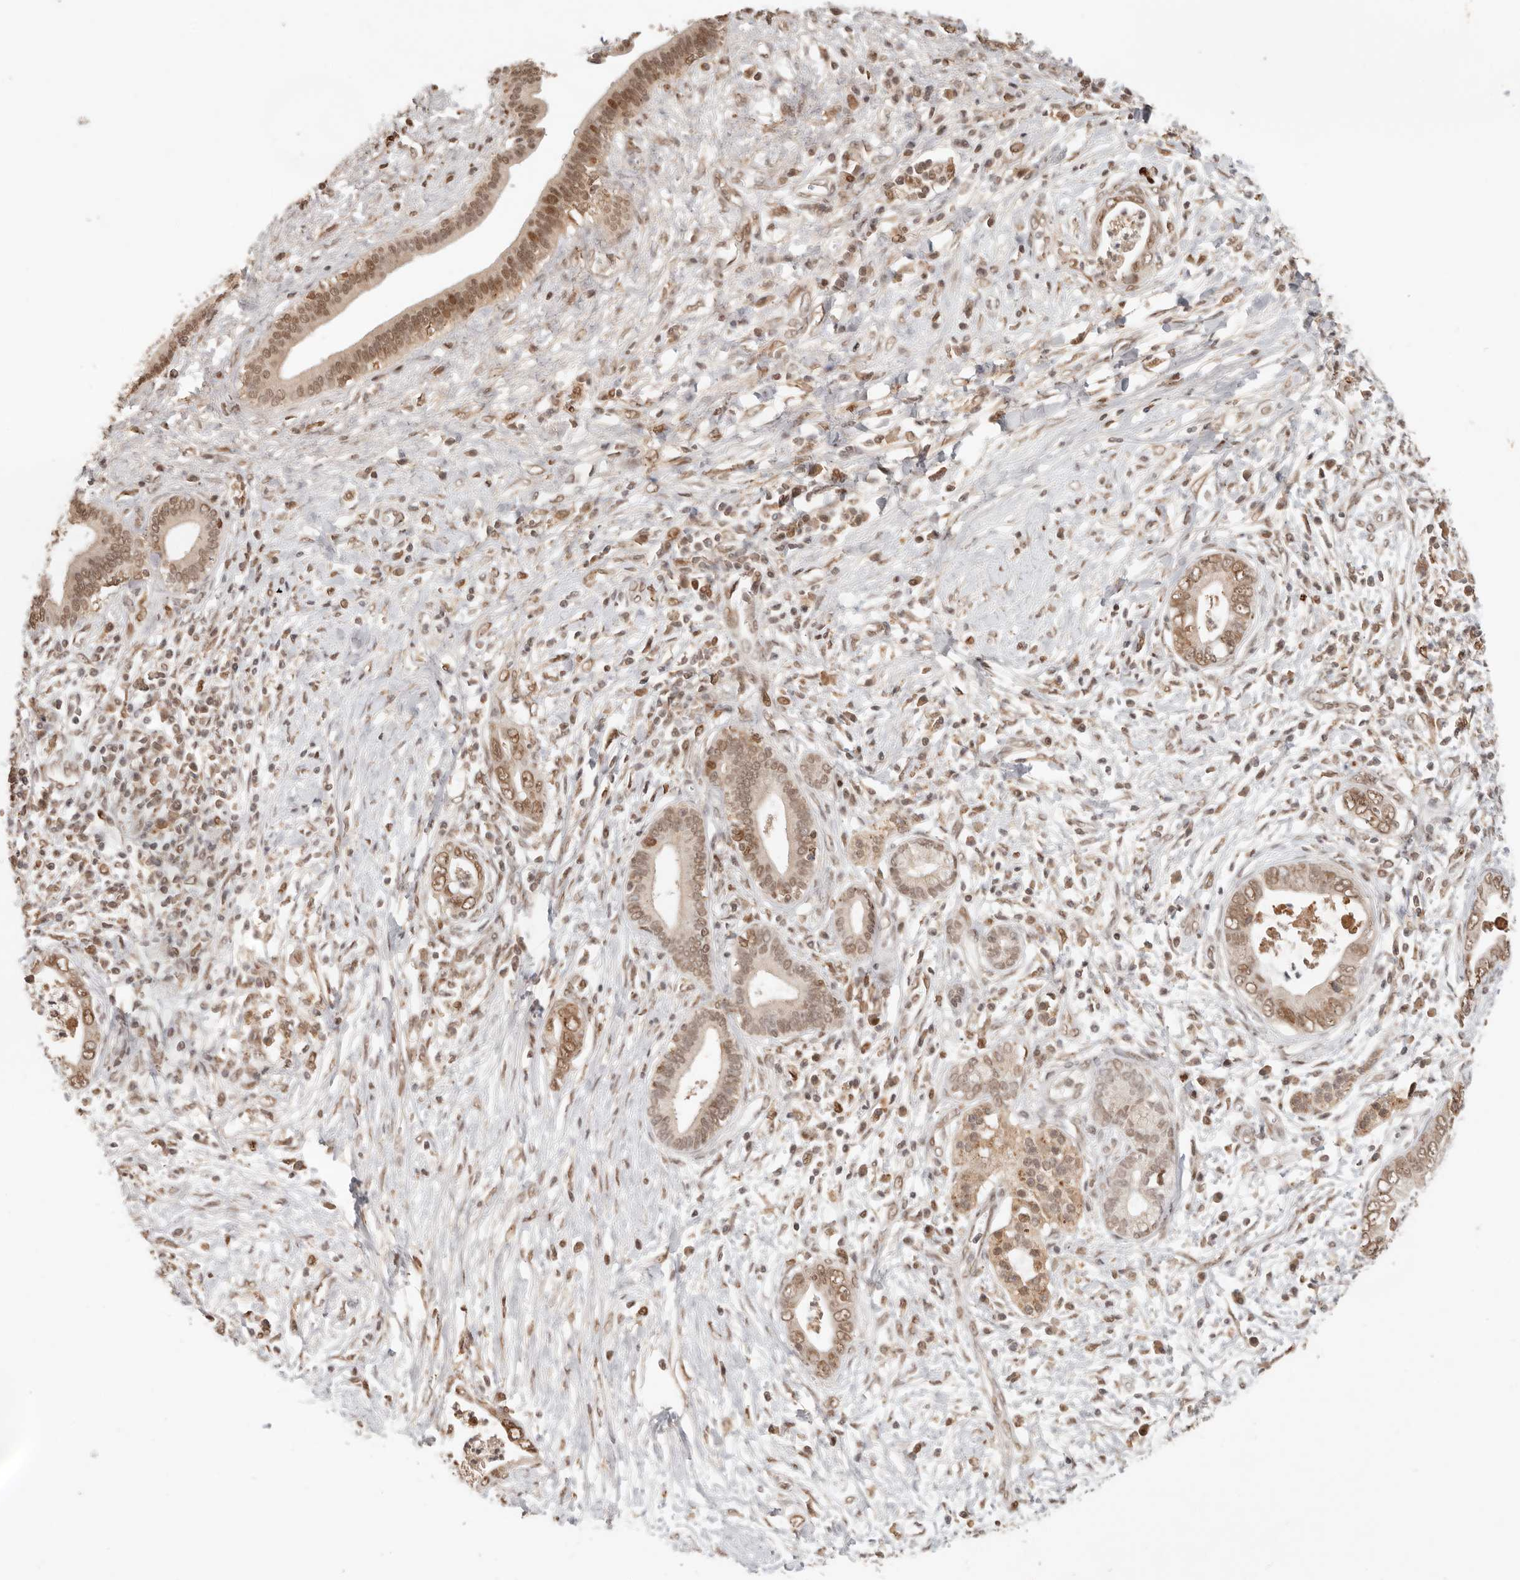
{"staining": {"intensity": "moderate", "quantity": ">75%", "location": "nuclear"}, "tissue": "pancreatic cancer", "cell_type": "Tumor cells", "image_type": "cancer", "snomed": [{"axis": "morphology", "description": "Adenocarcinoma, NOS"}, {"axis": "topography", "description": "Pancreas"}], "caption": "Protein analysis of pancreatic adenocarcinoma tissue displays moderate nuclear expression in approximately >75% of tumor cells.", "gene": "NPAS2", "patient": {"sex": "male", "age": 75}}